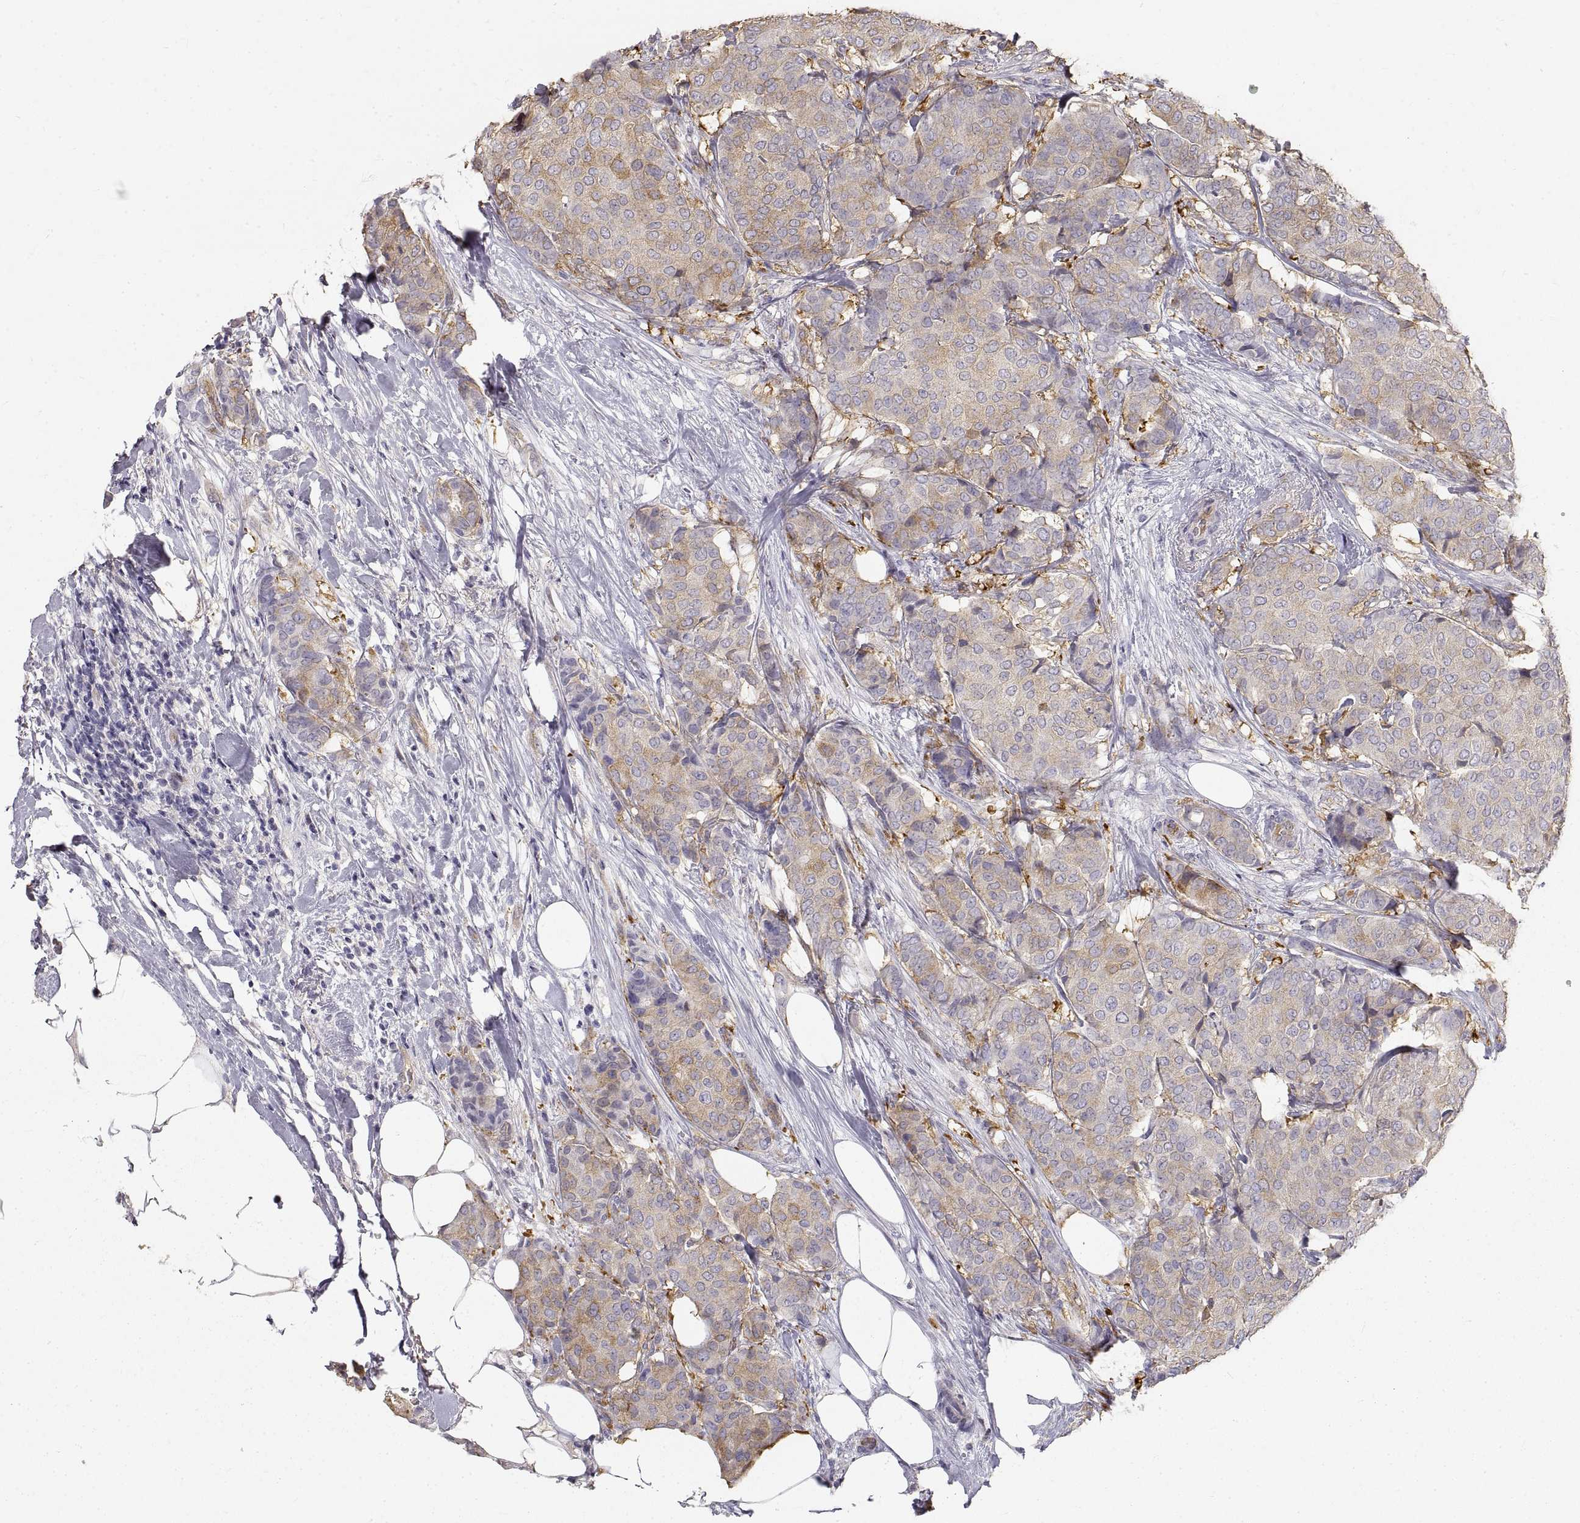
{"staining": {"intensity": "moderate", "quantity": "<25%", "location": "cytoplasmic/membranous"}, "tissue": "breast cancer", "cell_type": "Tumor cells", "image_type": "cancer", "snomed": [{"axis": "morphology", "description": "Duct carcinoma"}, {"axis": "topography", "description": "Breast"}], "caption": "Protein staining displays moderate cytoplasmic/membranous positivity in about <25% of tumor cells in breast cancer.", "gene": "HSP90AB1", "patient": {"sex": "female", "age": 75}}